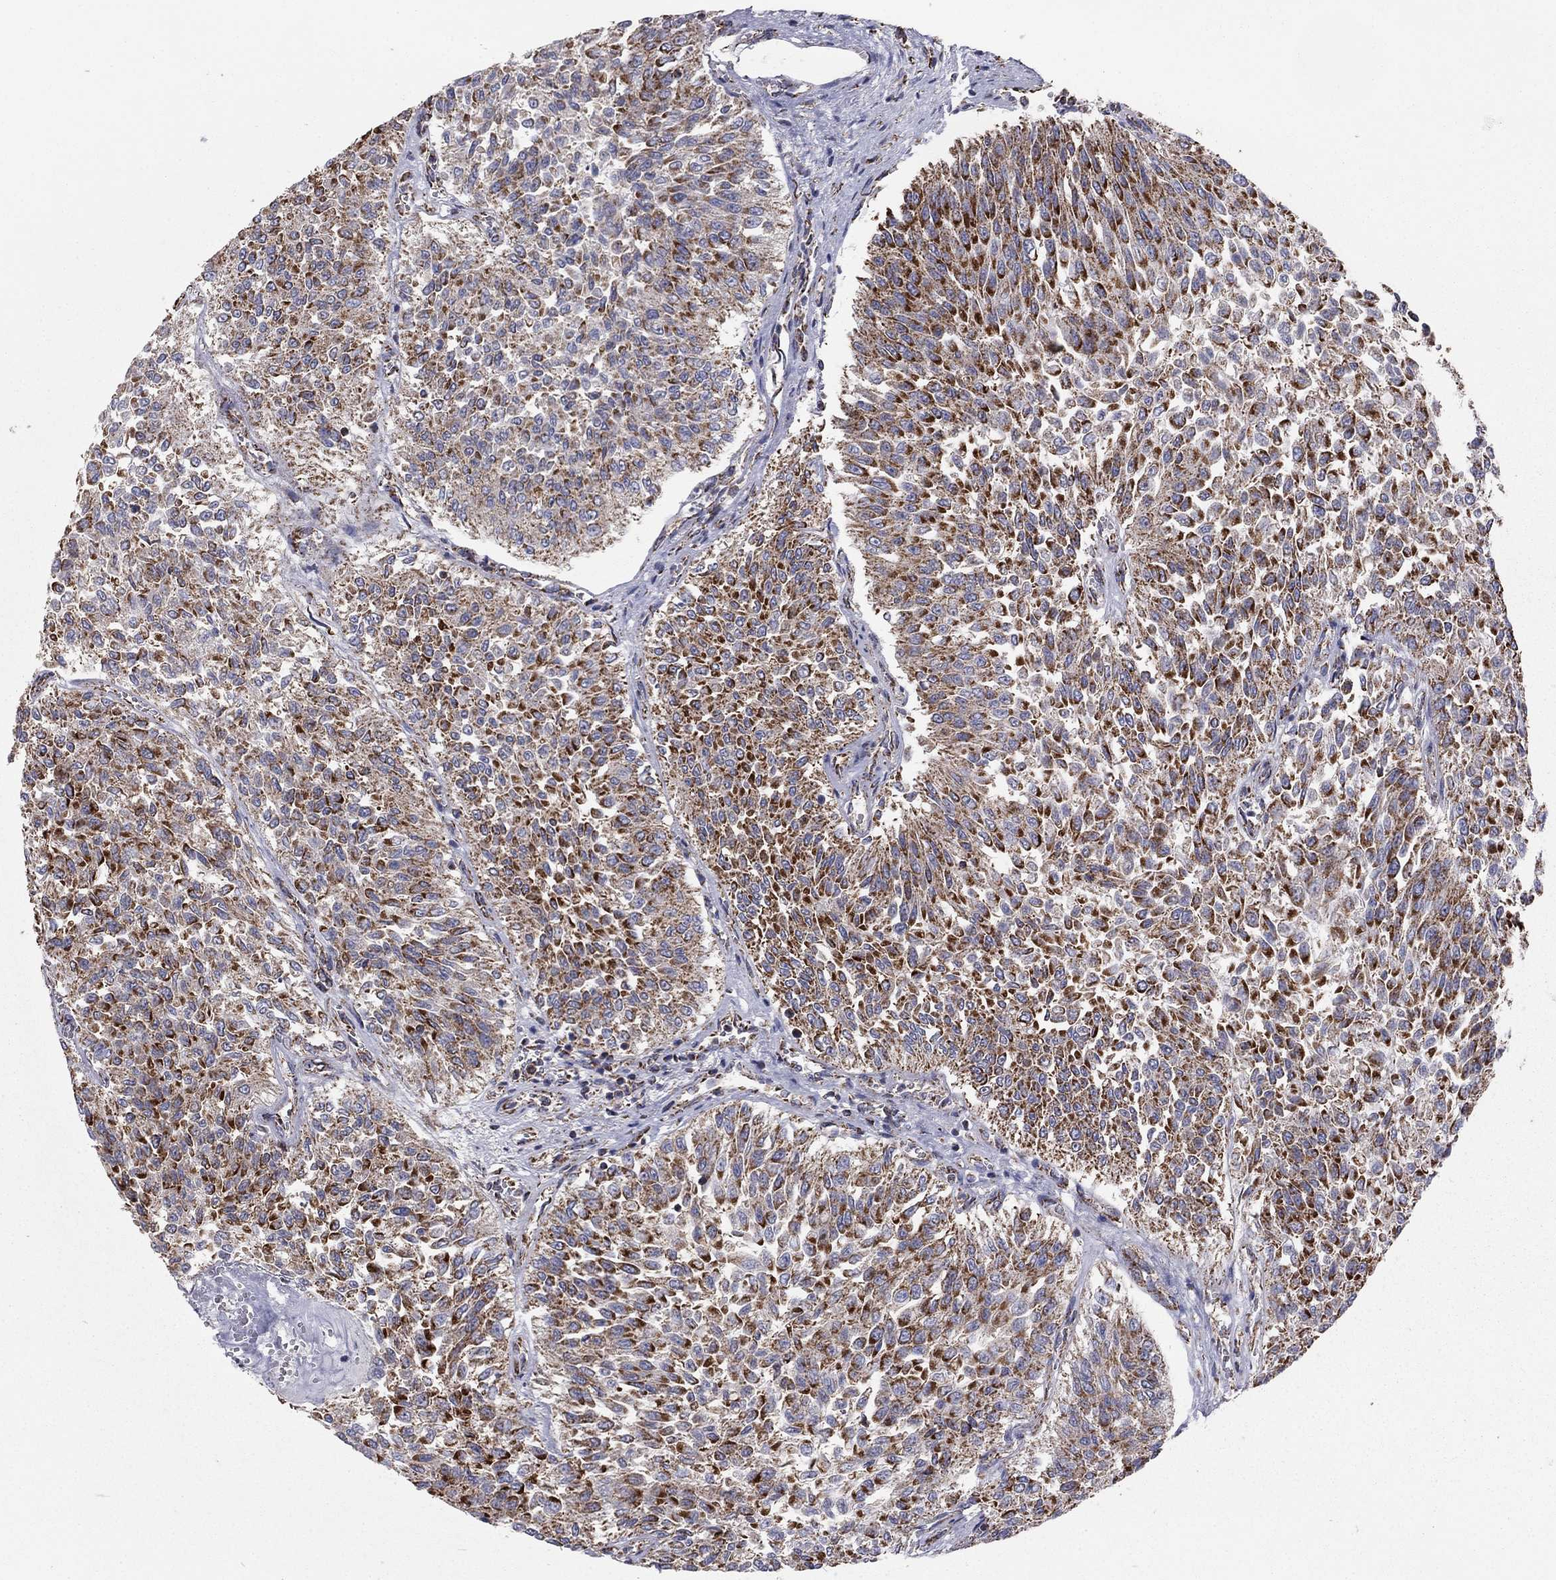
{"staining": {"intensity": "strong", "quantity": ">75%", "location": "cytoplasmic/membranous"}, "tissue": "urothelial cancer", "cell_type": "Tumor cells", "image_type": "cancer", "snomed": [{"axis": "morphology", "description": "Urothelial carcinoma, Low grade"}, {"axis": "topography", "description": "Urinary bladder"}], "caption": "High-power microscopy captured an immunohistochemistry (IHC) histopathology image of urothelial cancer, revealing strong cytoplasmic/membranous staining in approximately >75% of tumor cells.", "gene": "NDUFV1", "patient": {"sex": "male", "age": 78}}